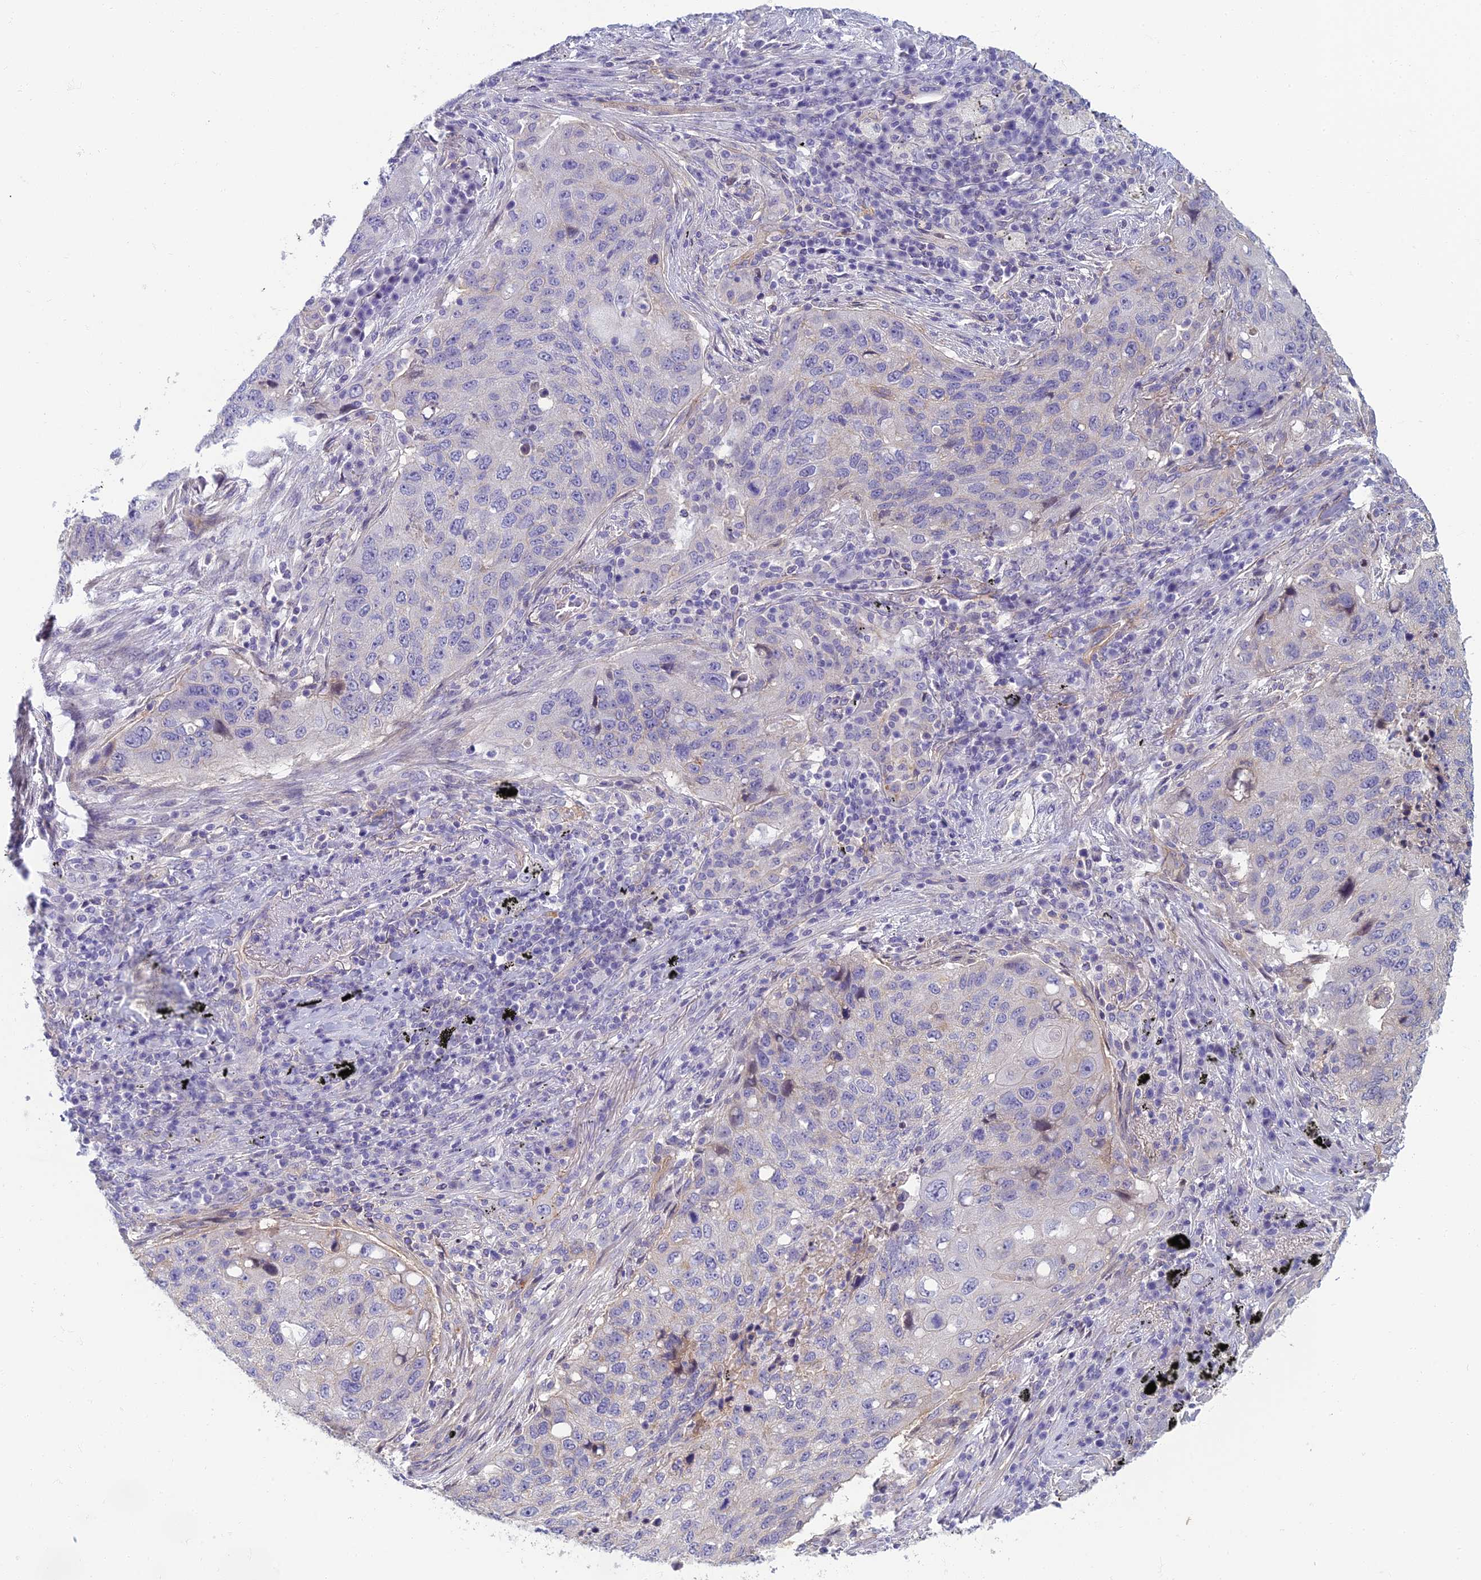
{"staining": {"intensity": "negative", "quantity": "none", "location": "none"}, "tissue": "lung cancer", "cell_type": "Tumor cells", "image_type": "cancer", "snomed": [{"axis": "morphology", "description": "Squamous cell carcinoma, NOS"}, {"axis": "topography", "description": "Lung"}], "caption": "This is an immunohistochemistry photomicrograph of lung cancer. There is no staining in tumor cells.", "gene": "NEURL1", "patient": {"sex": "female", "age": 63}}